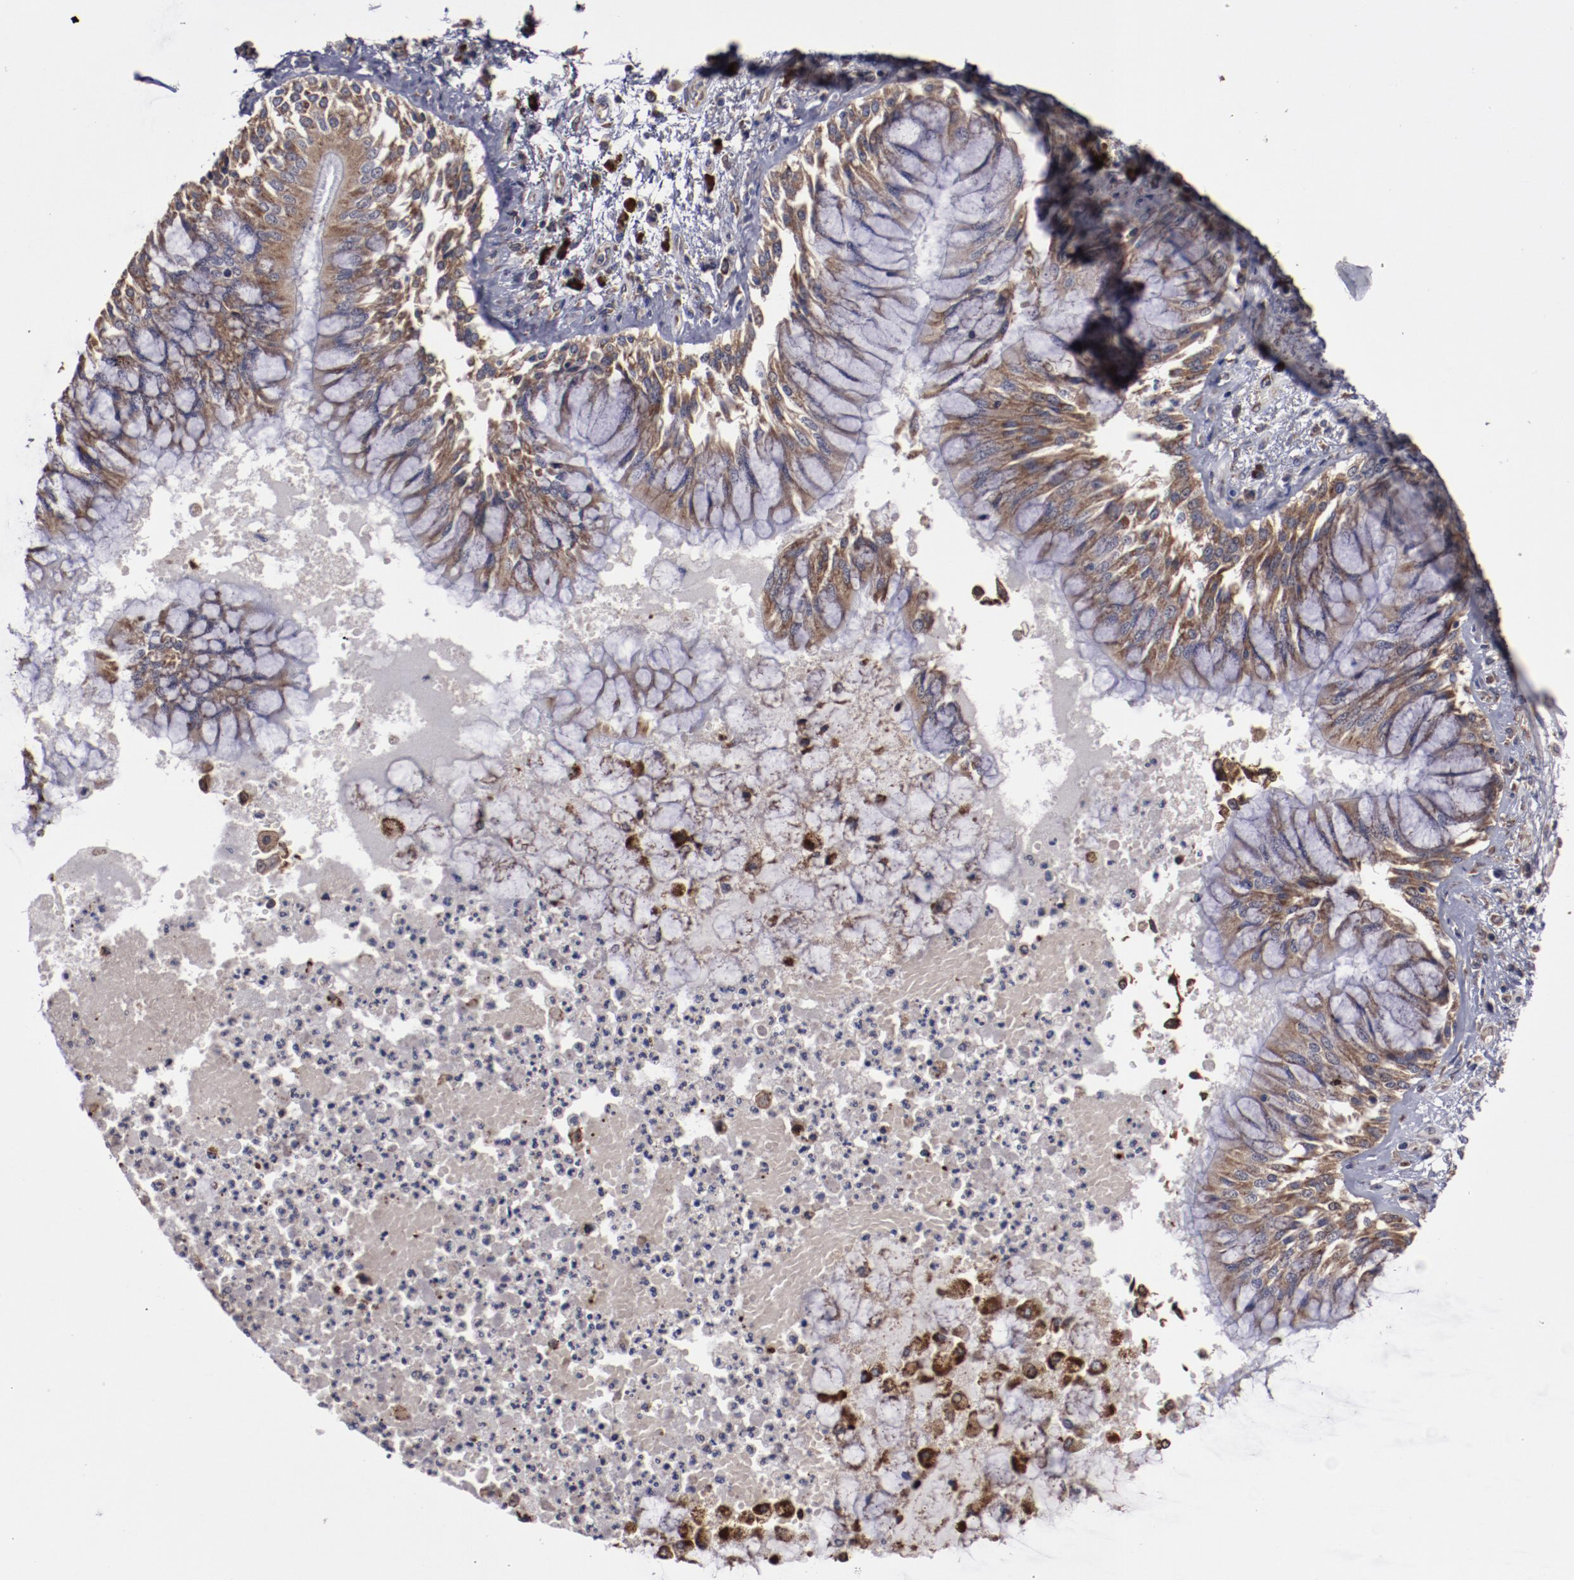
{"staining": {"intensity": "strong", "quantity": ">75%", "location": "cytoplasmic/membranous"}, "tissue": "bronchus", "cell_type": "Respiratory epithelial cells", "image_type": "normal", "snomed": [{"axis": "morphology", "description": "Normal tissue, NOS"}, {"axis": "topography", "description": "Cartilage tissue"}, {"axis": "topography", "description": "Bronchus"}, {"axis": "topography", "description": "Lung"}], "caption": "IHC (DAB (3,3'-diaminobenzidine)) staining of benign bronchus reveals strong cytoplasmic/membranous protein staining in approximately >75% of respiratory epithelial cells. The staining was performed using DAB to visualize the protein expression in brown, while the nuclei were stained in blue with hematoxylin (Magnification: 20x).", "gene": "RPS4X", "patient": {"sex": "female", "age": 49}}